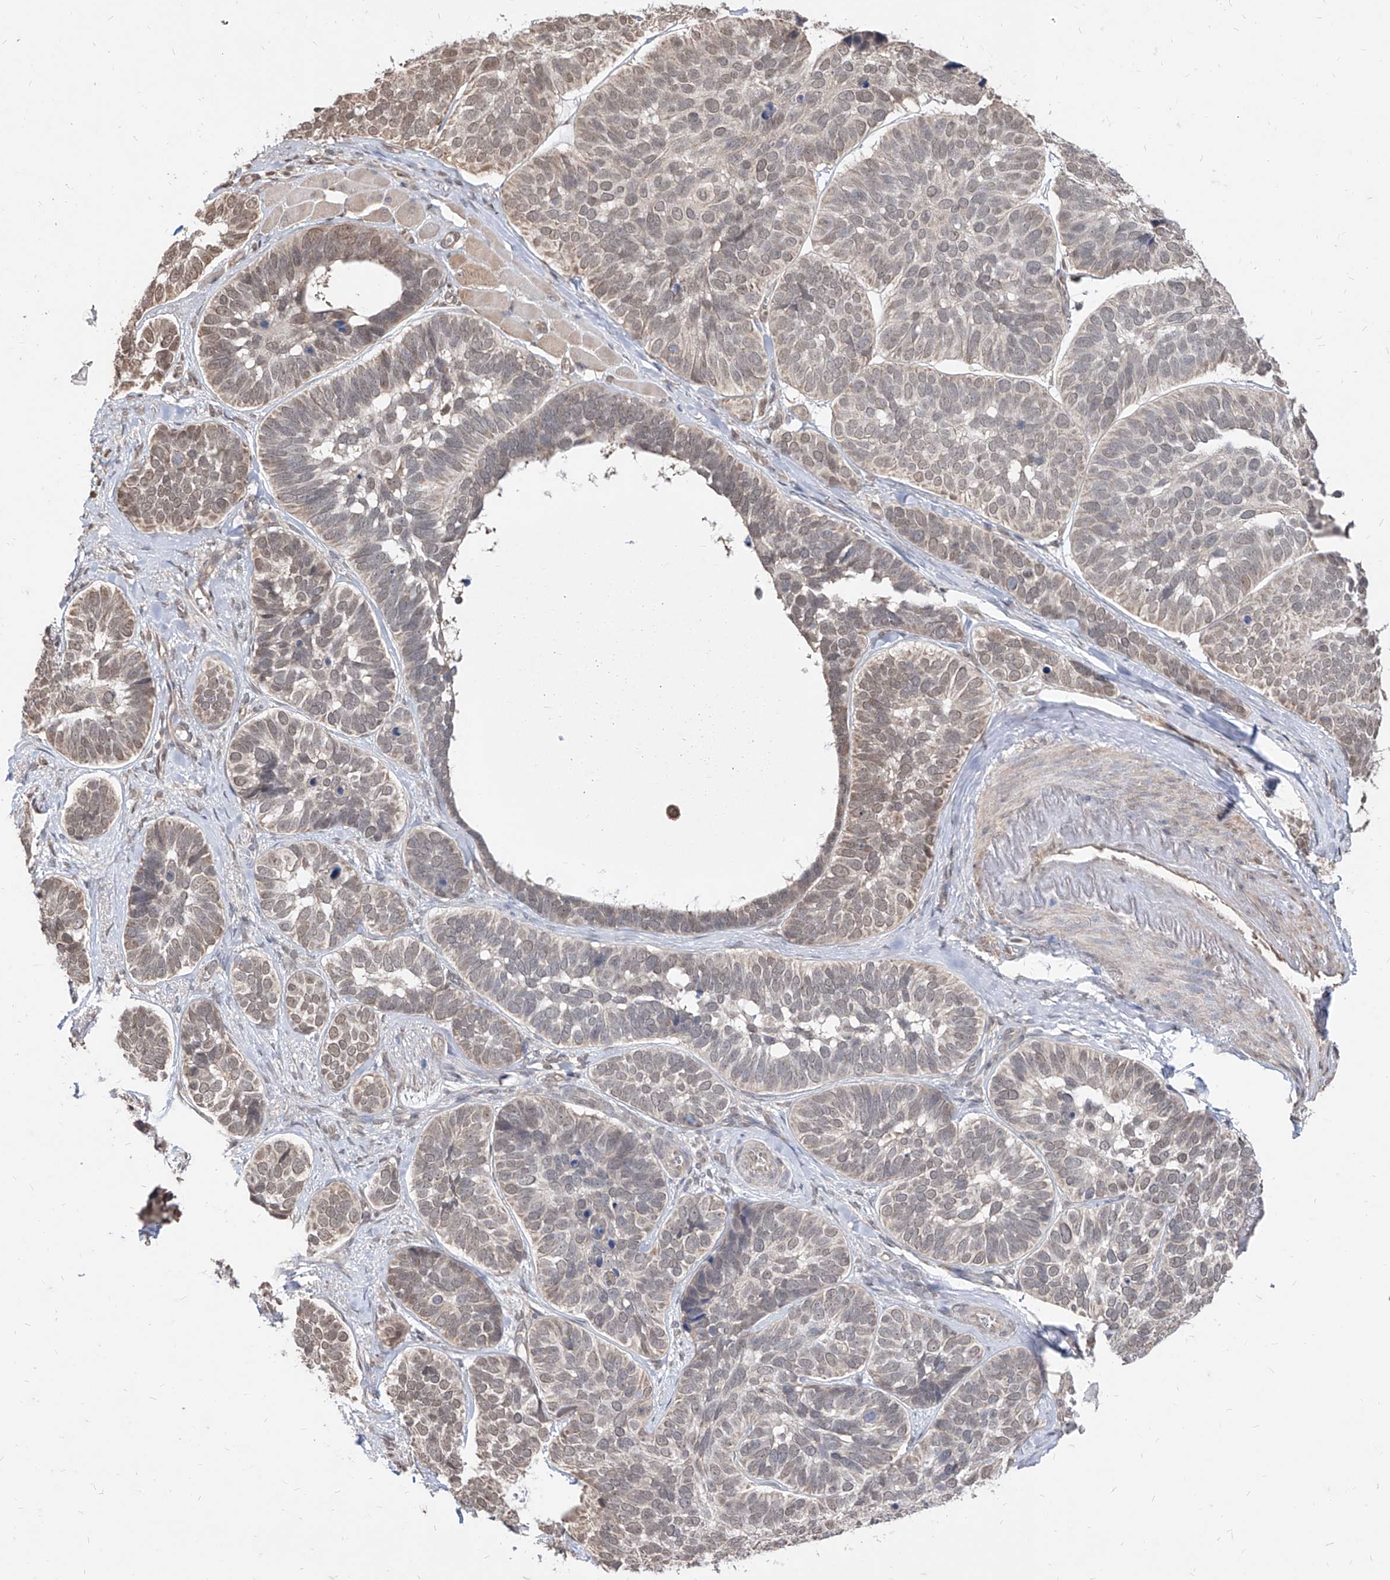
{"staining": {"intensity": "weak", "quantity": "25%-75%", "location": "nuclear"}, "tissue": "skin cancer", "cell_type": "Tumor cells", "image_type": "cancer", "snomed": [{"axis": "morphology", "description": "Basal cell carcinoma"}, {"axis": "topography", "description": "Skin"}], "caption": "Tumor cells display low levels of weak nuclear expression in about 25%-75% of cells in human skin basal cell carcinoma.", "gene": "C8orf82", "patient": {"sex": "male", "age": 62}}